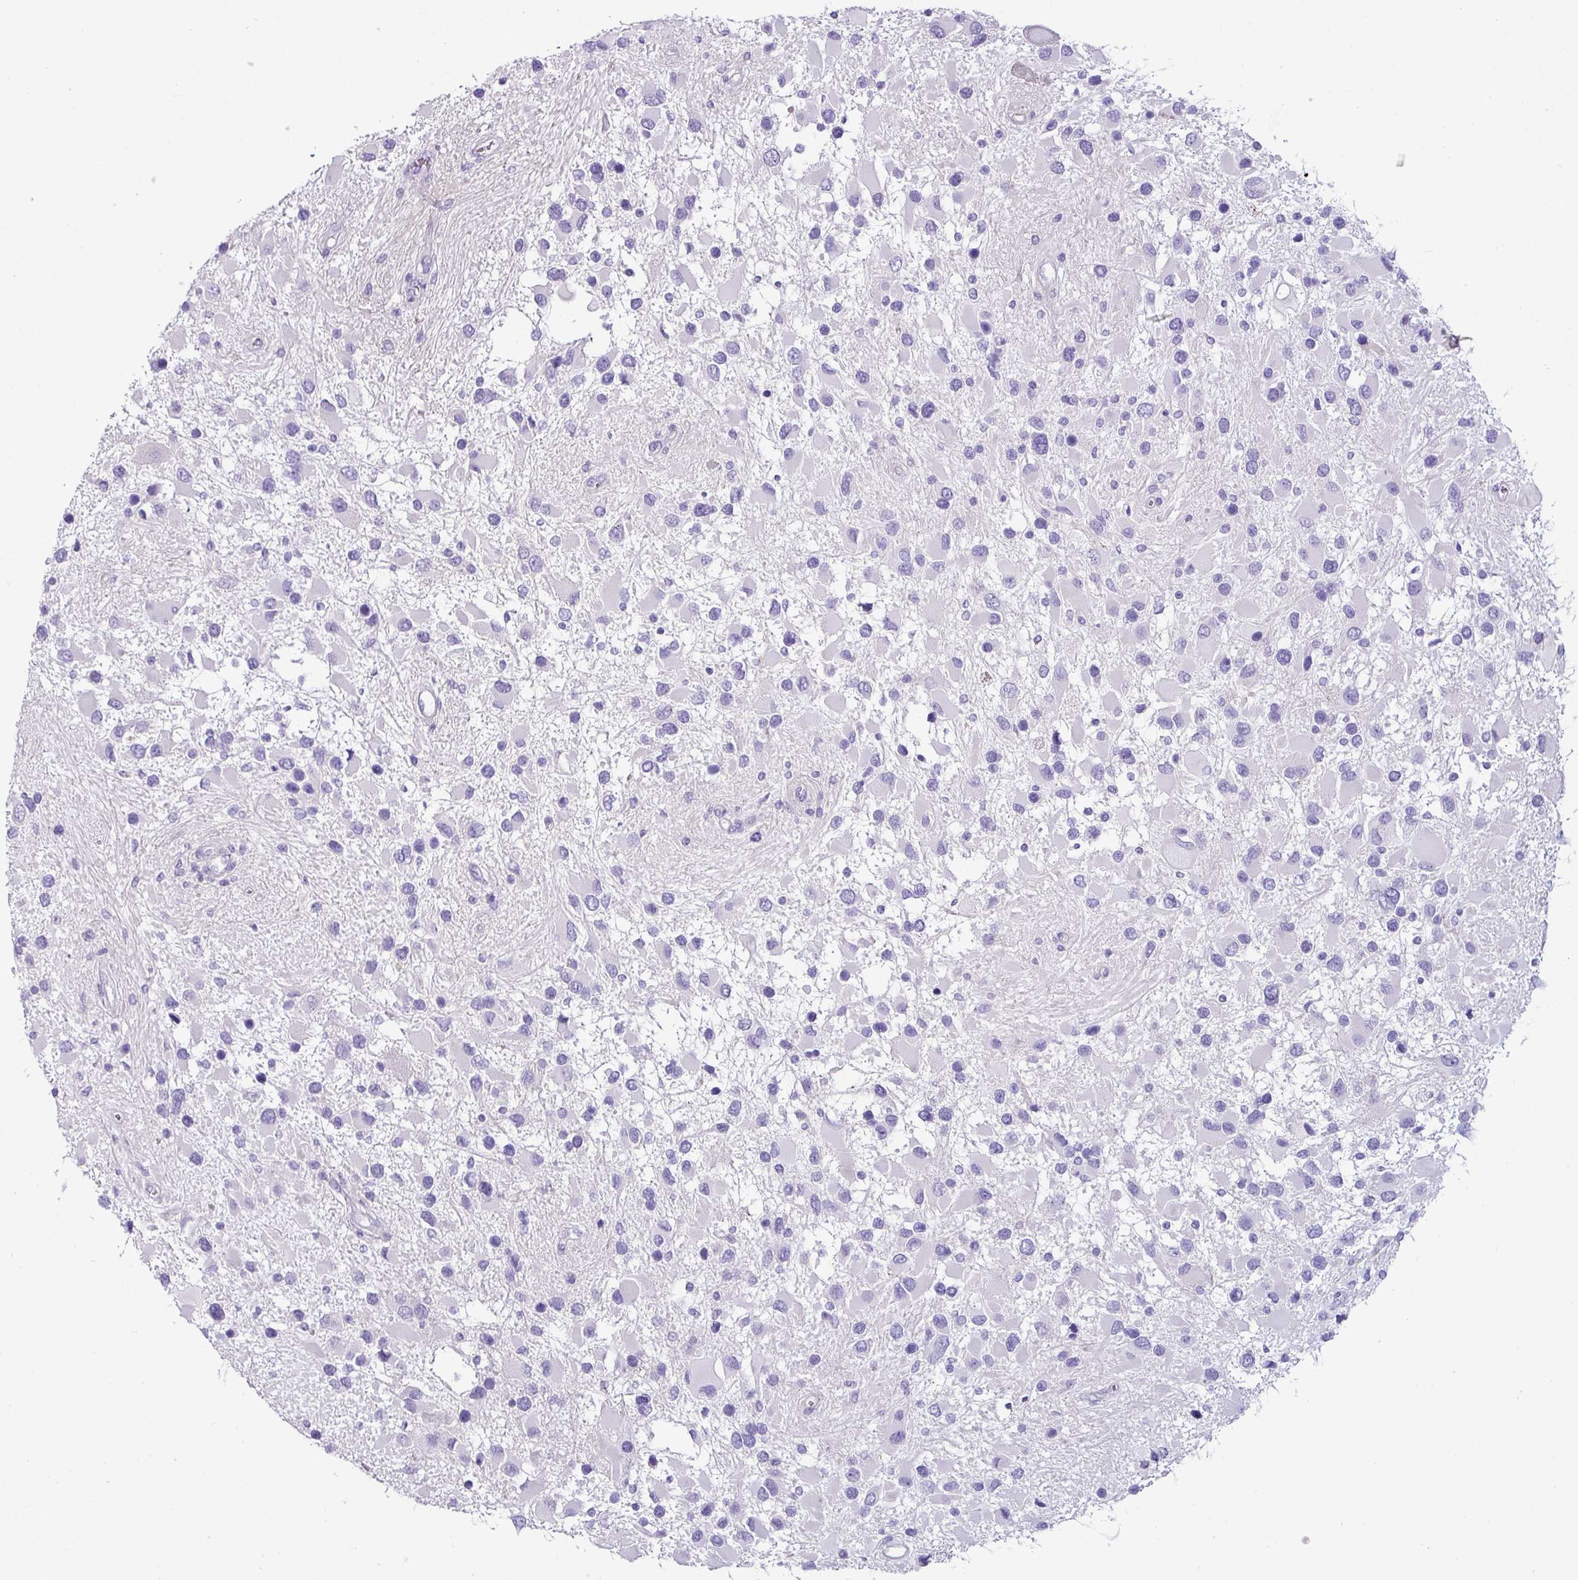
{"staining": {"intensity": "negative", "quantity": "none", "location": "none"}, "tissue": "glioma", "cell_type": "Tumor cells", "image_type": "cancer", "snomed": [{"axis": "morphology", "description": "Glioma, malignant, High grade"}, {"axis": "topography", "description": "Brain"}], "caption": "Tumor cells are negative for protein expression in human high-grade glioma (malignant).", "gene": "VCX2", "patient": {"sex": "male", "age": 53}}